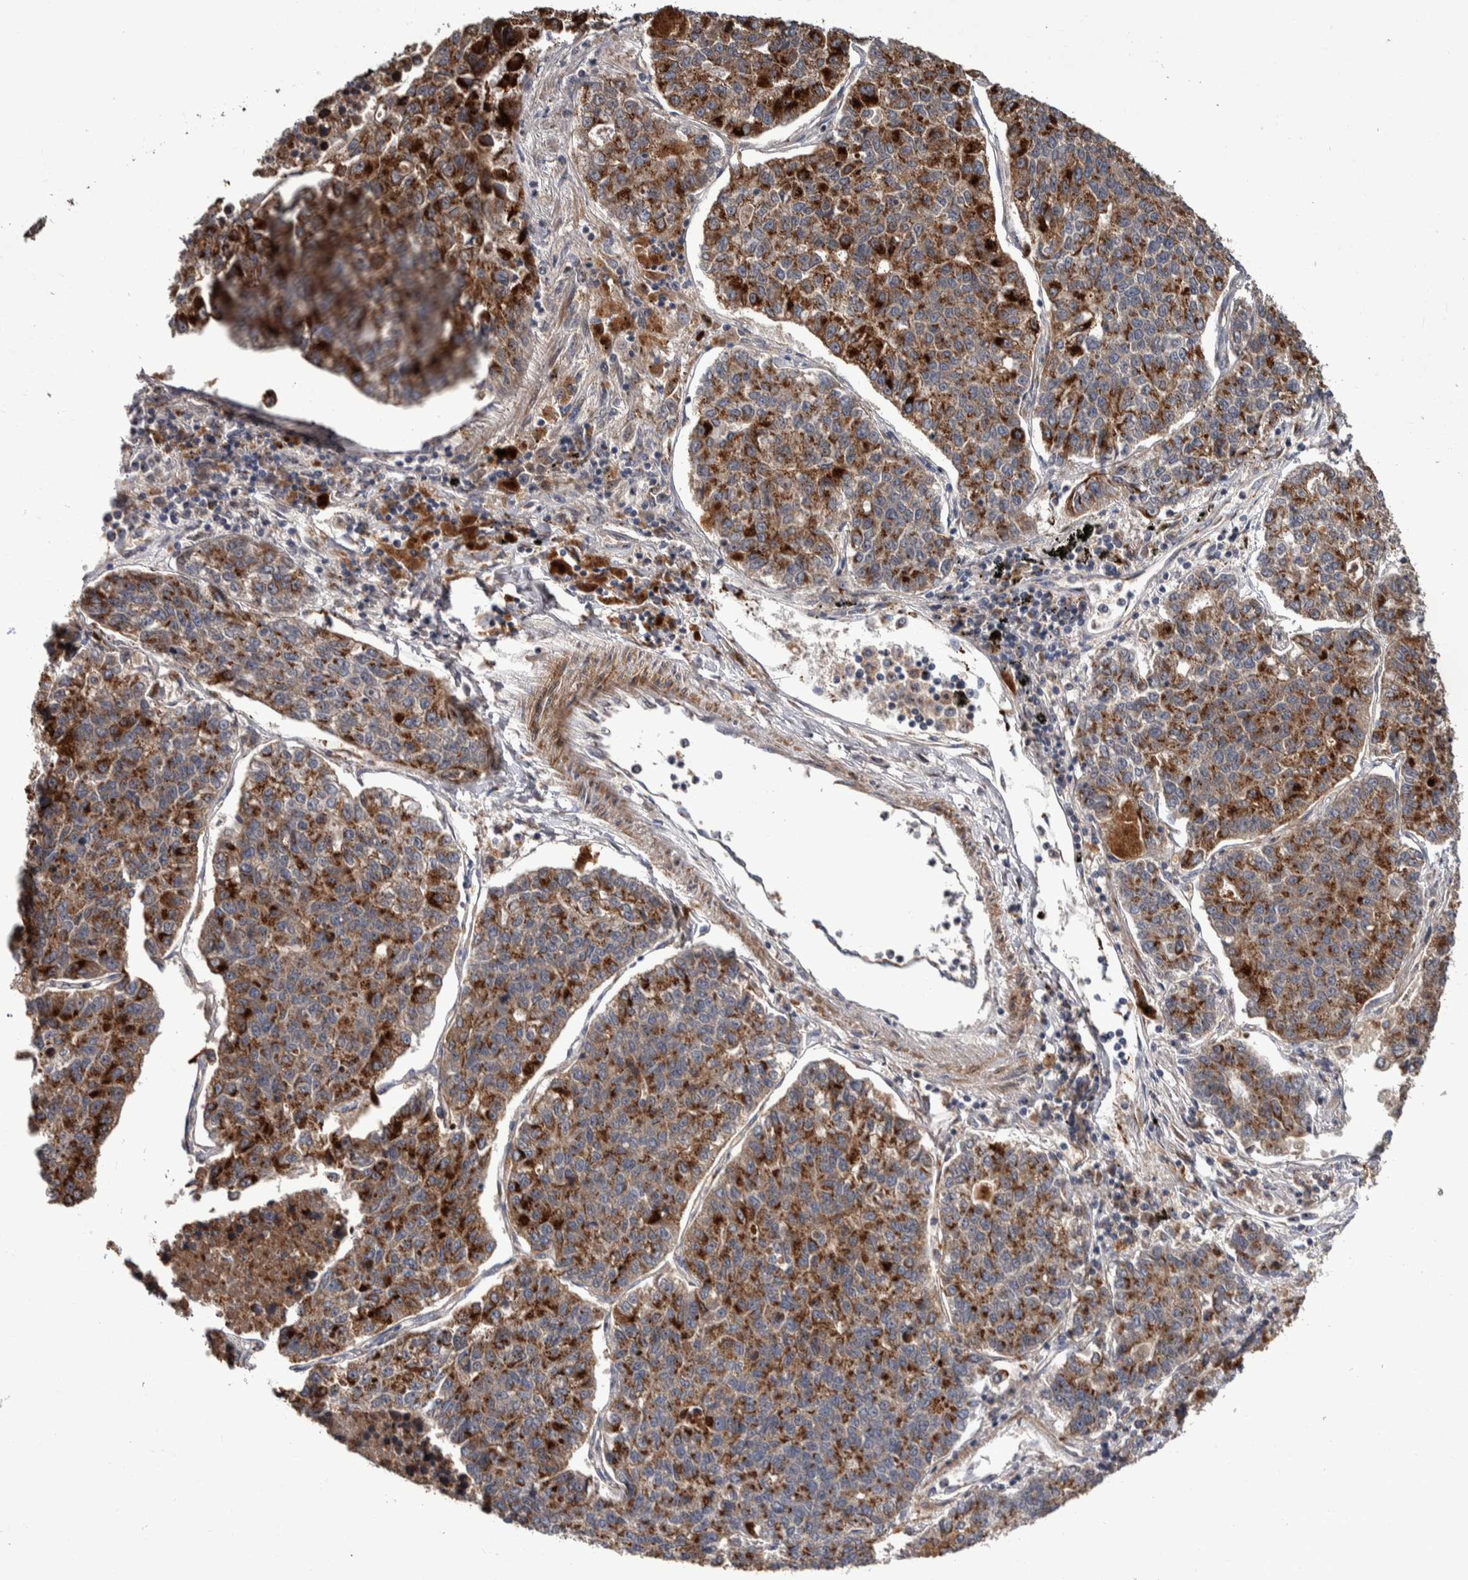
{"staining": {"intensity": "strong", "quantity": ">75%", "location": "cytoplasmic/membranous"}, "tissue": "lung cancer", "cell_type": "Tumor cells", "image_type": "cancer", "snomed": [{"axis": "morphology", "description": "Adenocarcinoma, NOS"}, {"axis": "topography", "description": "Lung"}], "caption": "Tumor cells exhibit strong cytoplasmic/membranous positivity in about >75% of cells in adenocarcinoma (lung).", "gene": "CANT1", "patient": {"sex": "male", "age": 49}}